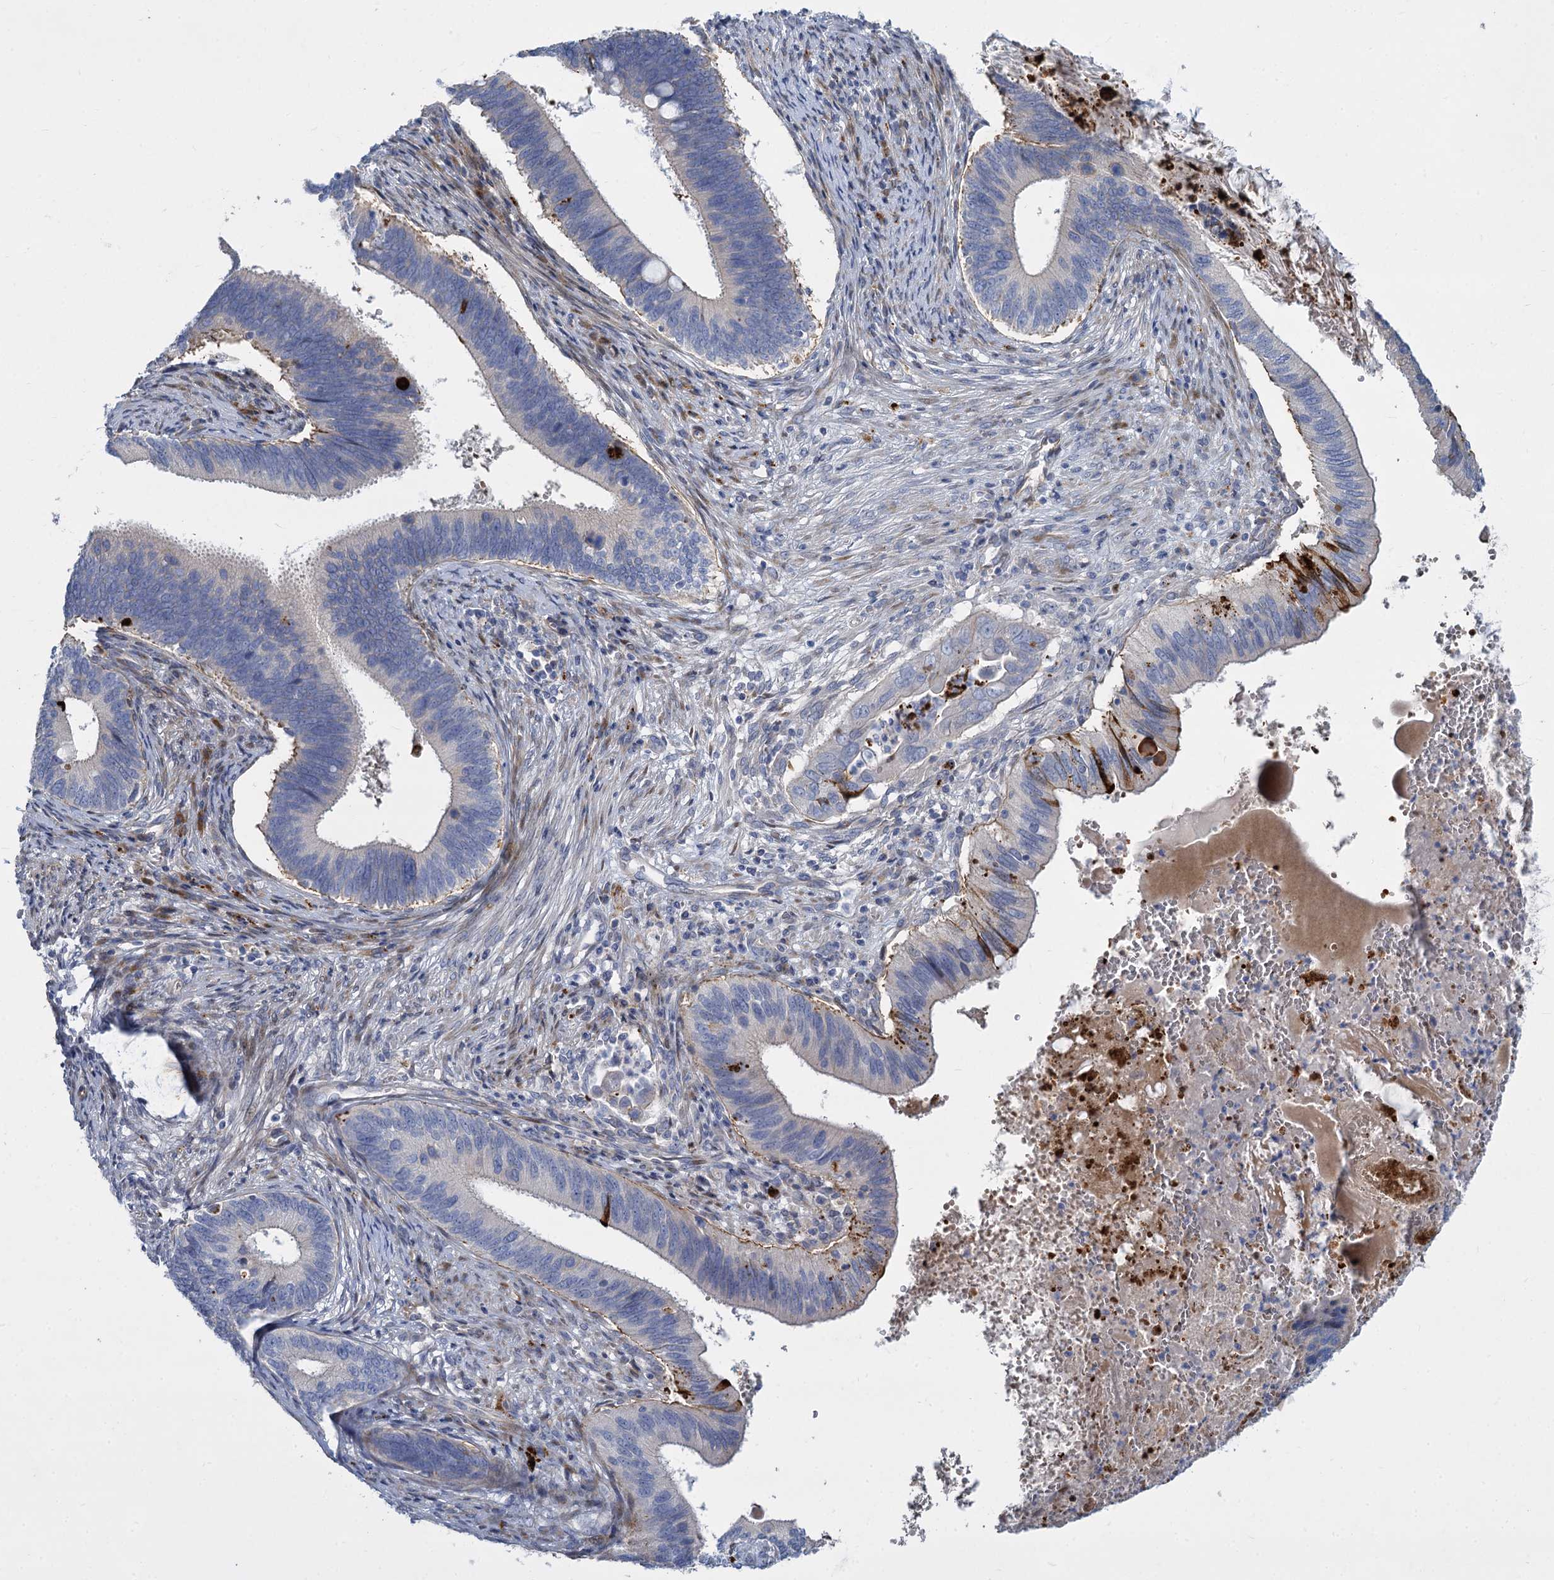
{"staining": {"intensity": "negative", "quantity": "none", "location": "none"}, "tissue": "cervical cancer", "cell_type": "Tumor cells", "image_type": "cancer", "snomed": [{"axis": "morphology", "description": "Adenocarcinoma, NOS"}, {"axis": "topography", "description": "Cervix"}], "caption": "Protein analysis of cervical cancer (adenocarcinoma) reveals no significant expression in tumor cells.", "gene": "TRIM77", "patient": {"sex": "female", "age": 42}}